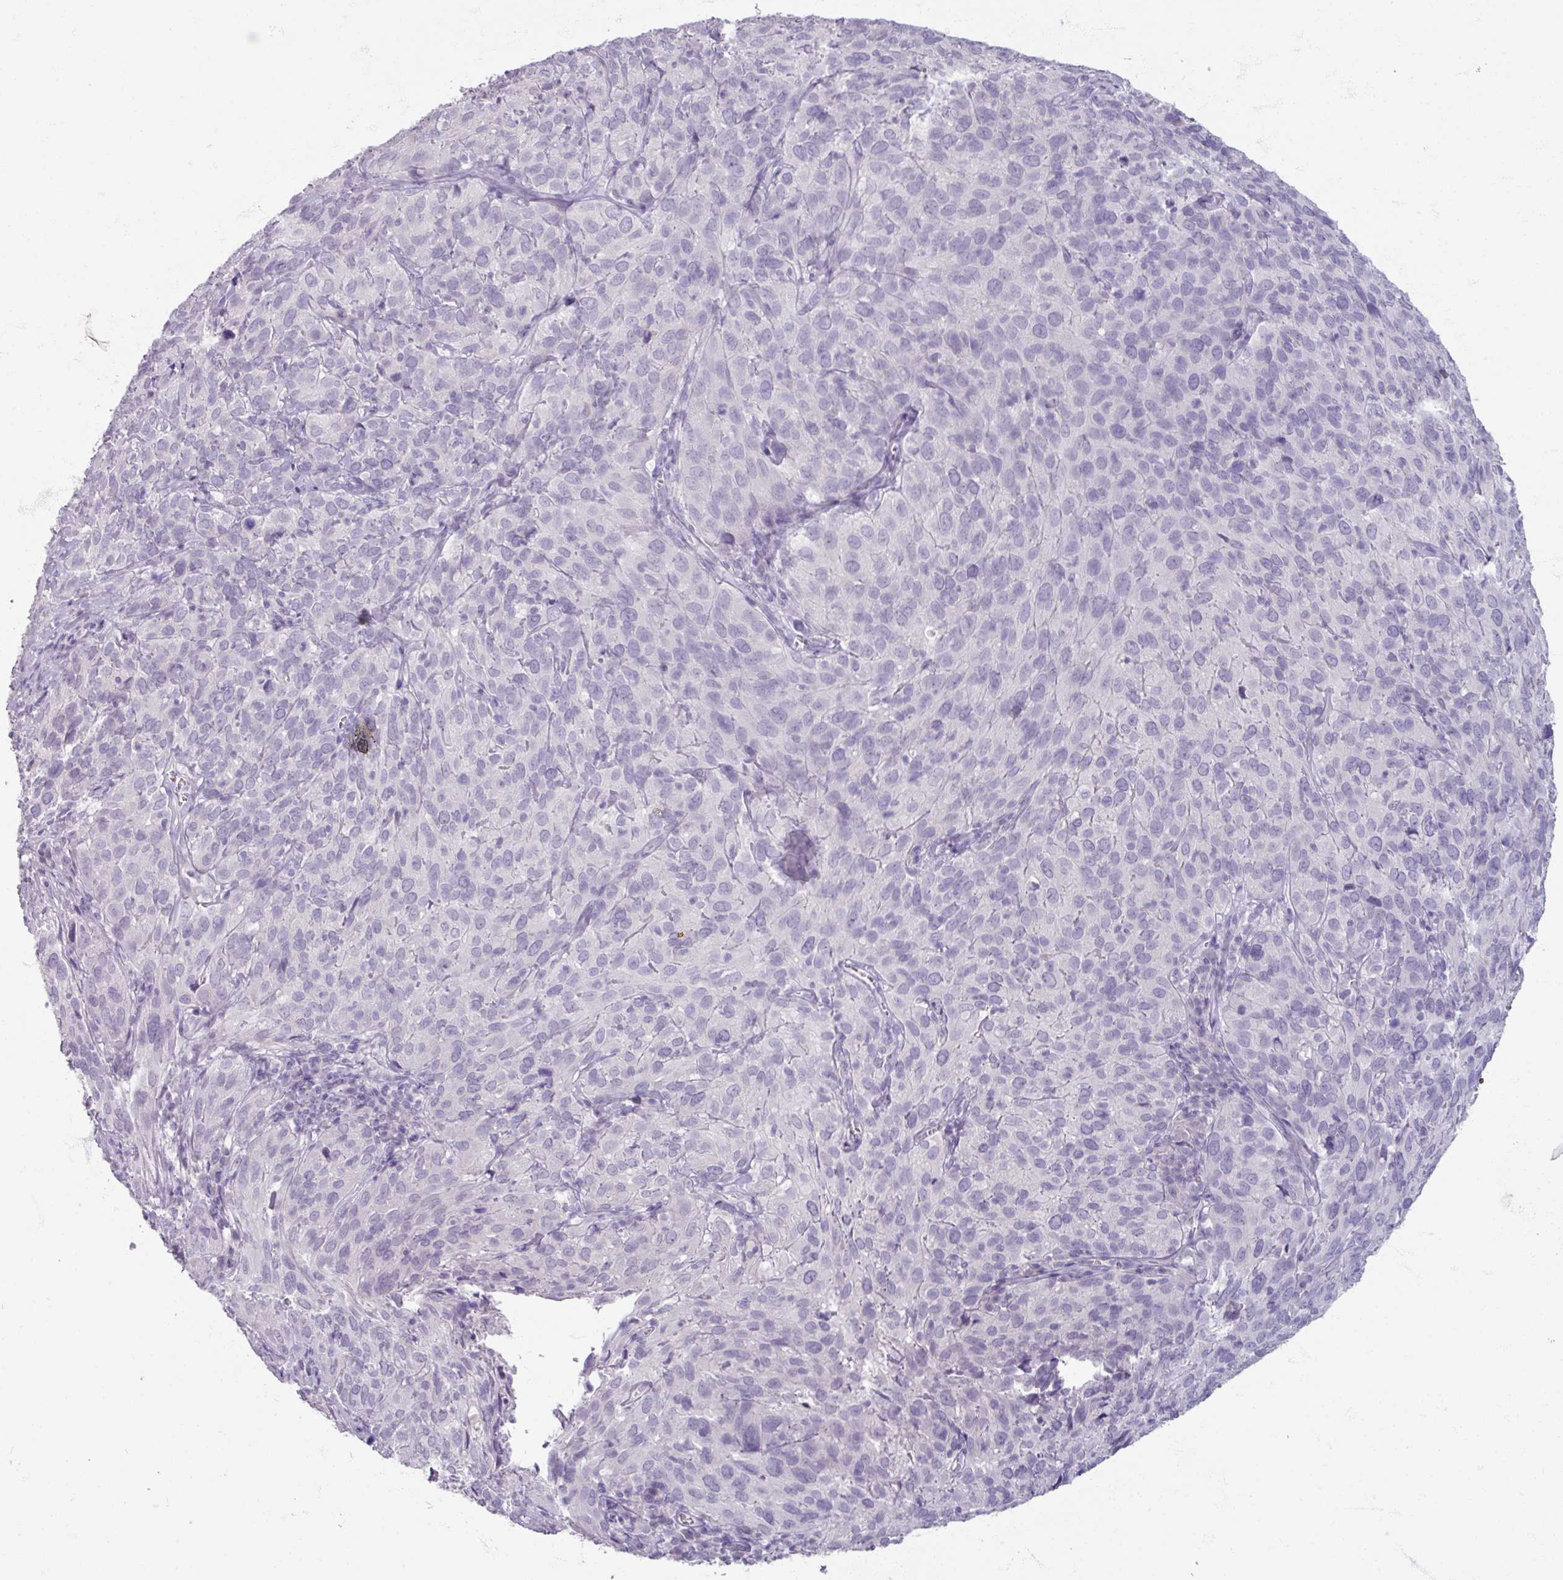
{"staining": {"intensity": "negative", "quantity": "none", "location": "none"}, "tissue": "cervical cancer", "cell_type": "Tumor cells", "image_type": "cancer", "snomed": [{"axis": "morphology", "description": "Squamous cell carcinoma, NOS"}, {"axis": "topography", "description": "Cervix"}], "caption": "IHC of human cervical cancer demonstrates no positivity in tumor cells. (DAB IHC visualized using brightfield microscopy, high magnification).", "gene": "TG", "patient": {"sex": "female", "age": 51}}